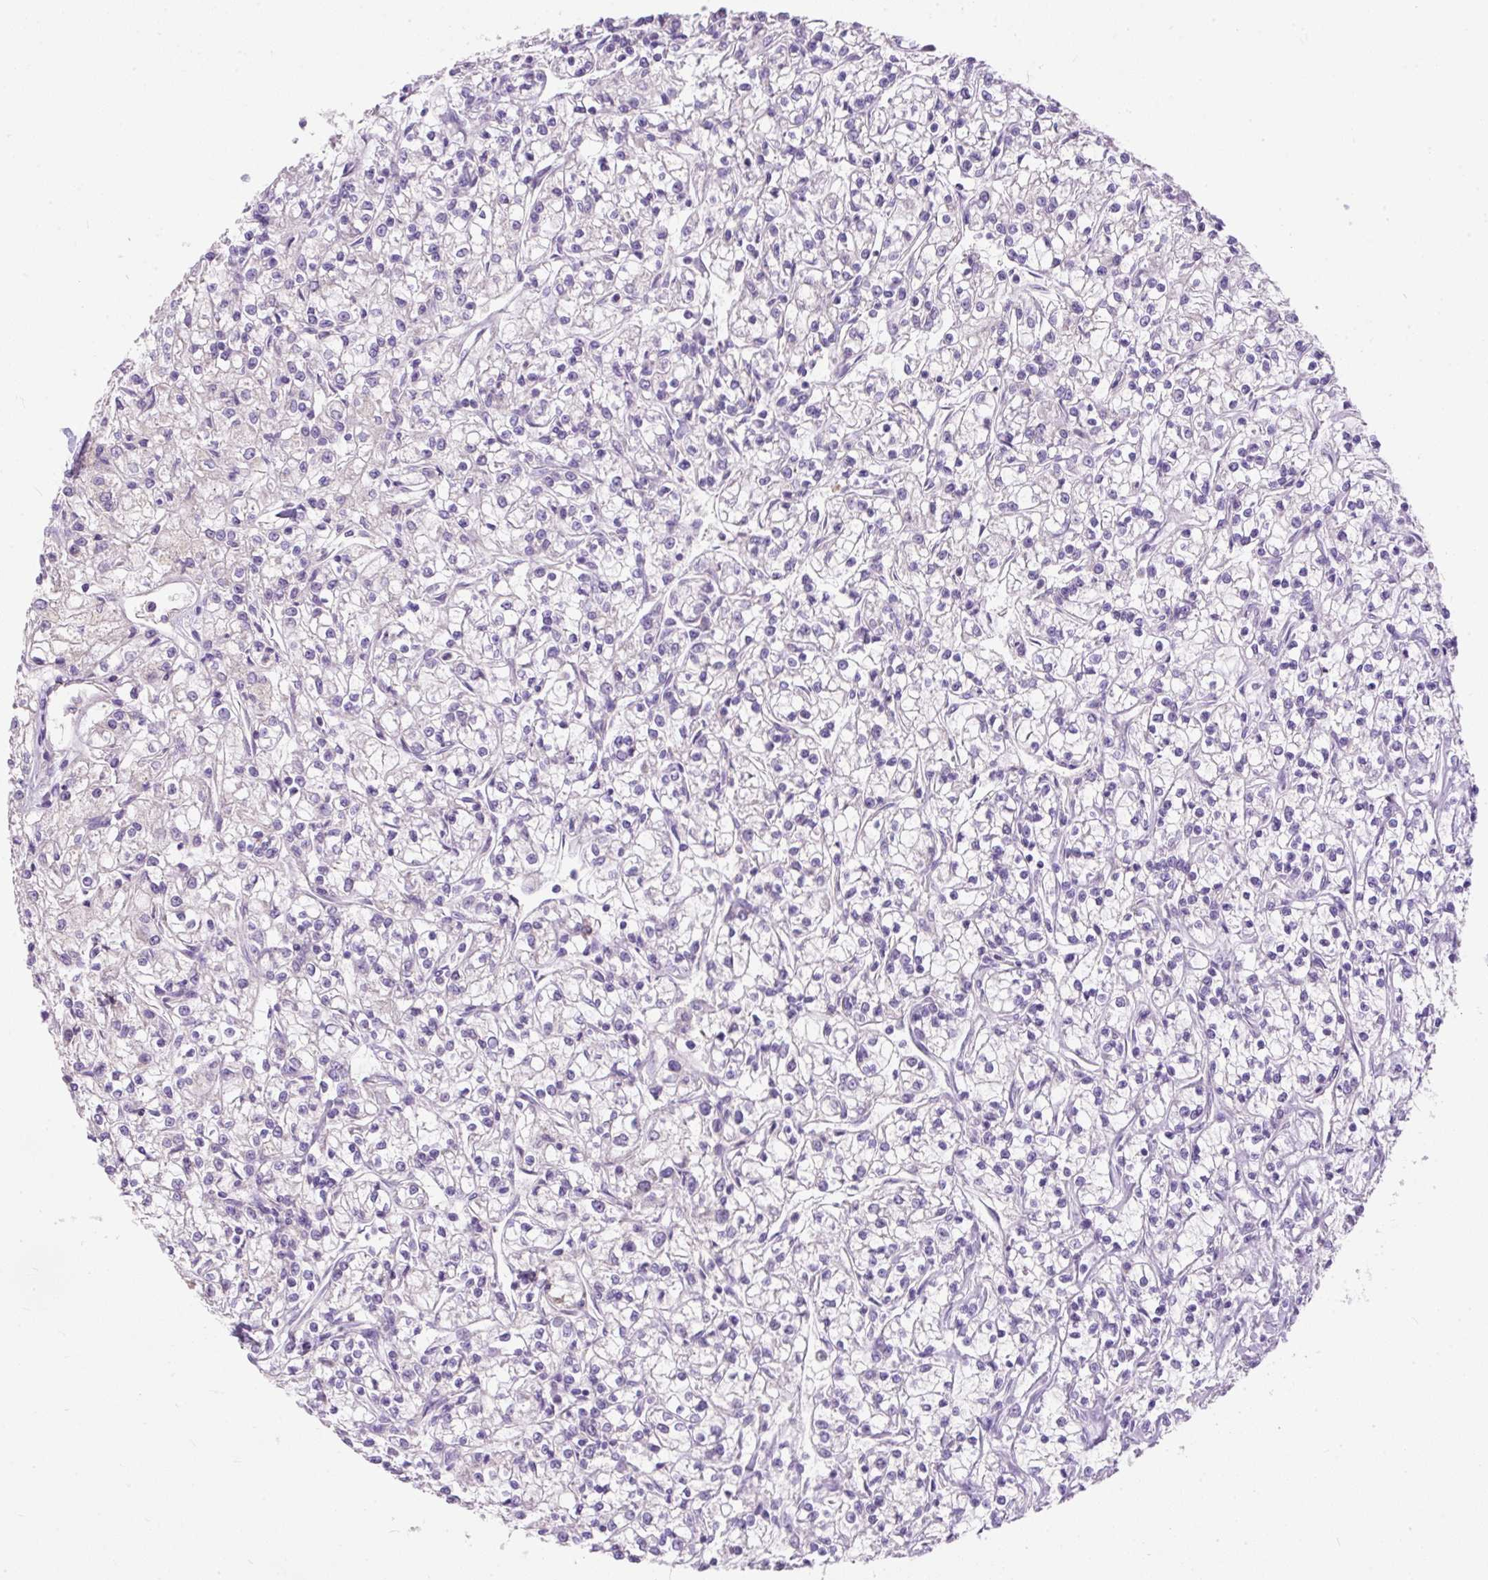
{"staining": {"intensity": "negative", "quantity": "none", "location": "none"}, "tissue": "renal cancer", "cell_type": "Tumor cells", "image_type": "cancer", "snomed": [{"axis": "morphology", "description": "Adenocarcinoma, NOS"}, {"axis": "topography", "description": "Kidney"}], "caption": "Tumor cells show no significant protein expression in renal cancer. (IHC, brightfield microscopy, high magnification).", "gene": "SUSD5", "patient": {"sex": "female", "age": 59}}